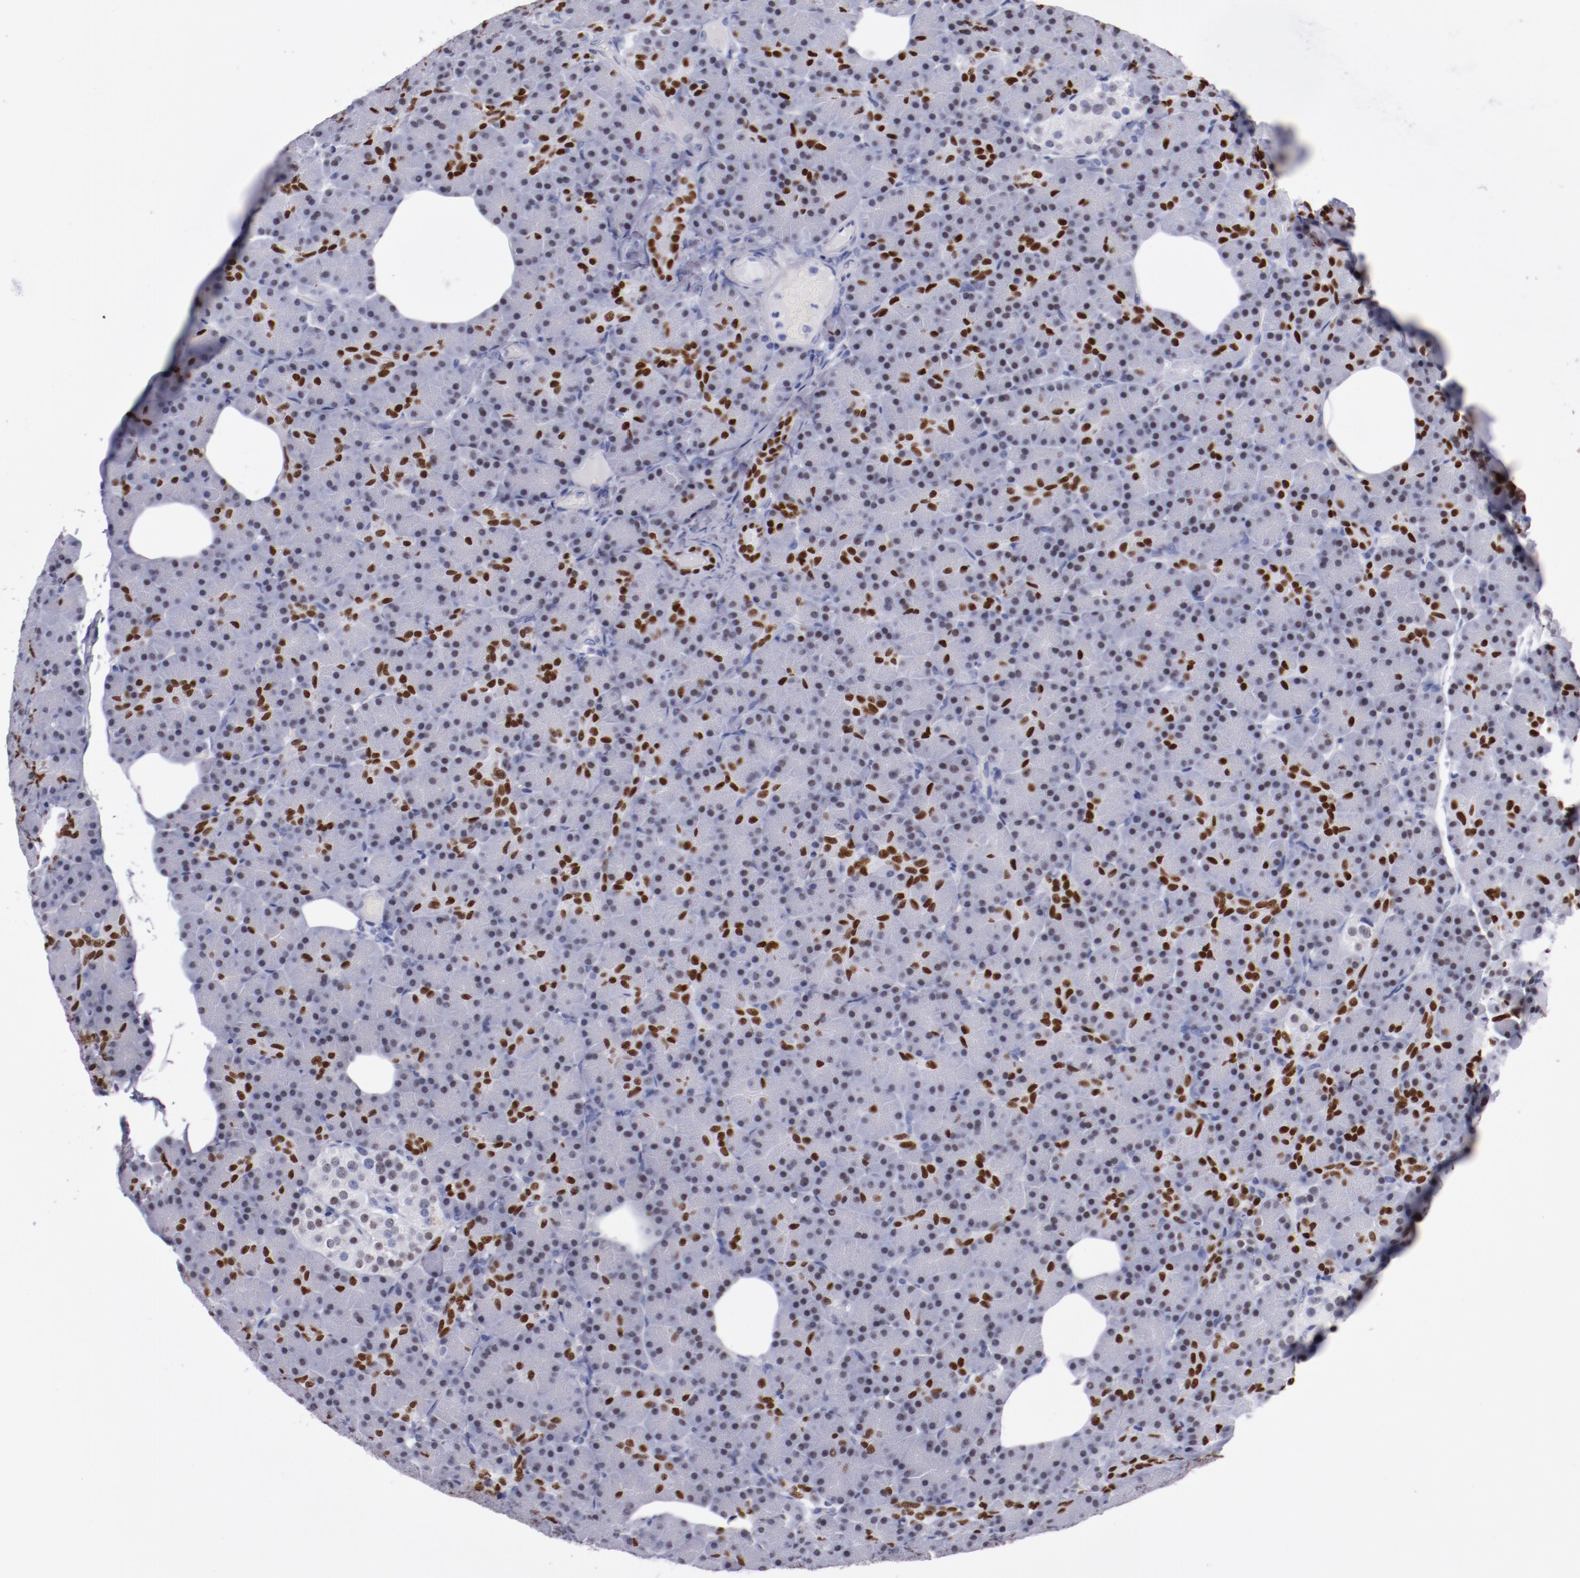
{"staining": {"intensity": "strong", "quantity": "<25%", "location": "nuclear"}, "tissue": "pancreas", "cell_type": "Exocrine glandular cells", "image_type": "normal", "snomed": [{"axis": "morphology", "description": "Normal tissue, NOS"}, {"axis": "topography", "description": "Pancreas"}], "caption": "IHC of normal pancreas exhibits medium levels of strong nuclear staining in approximately <25% of exocrine glandular cells.", "gene": "HNF1B", "patient": {"sex": "female", "age": 43}}